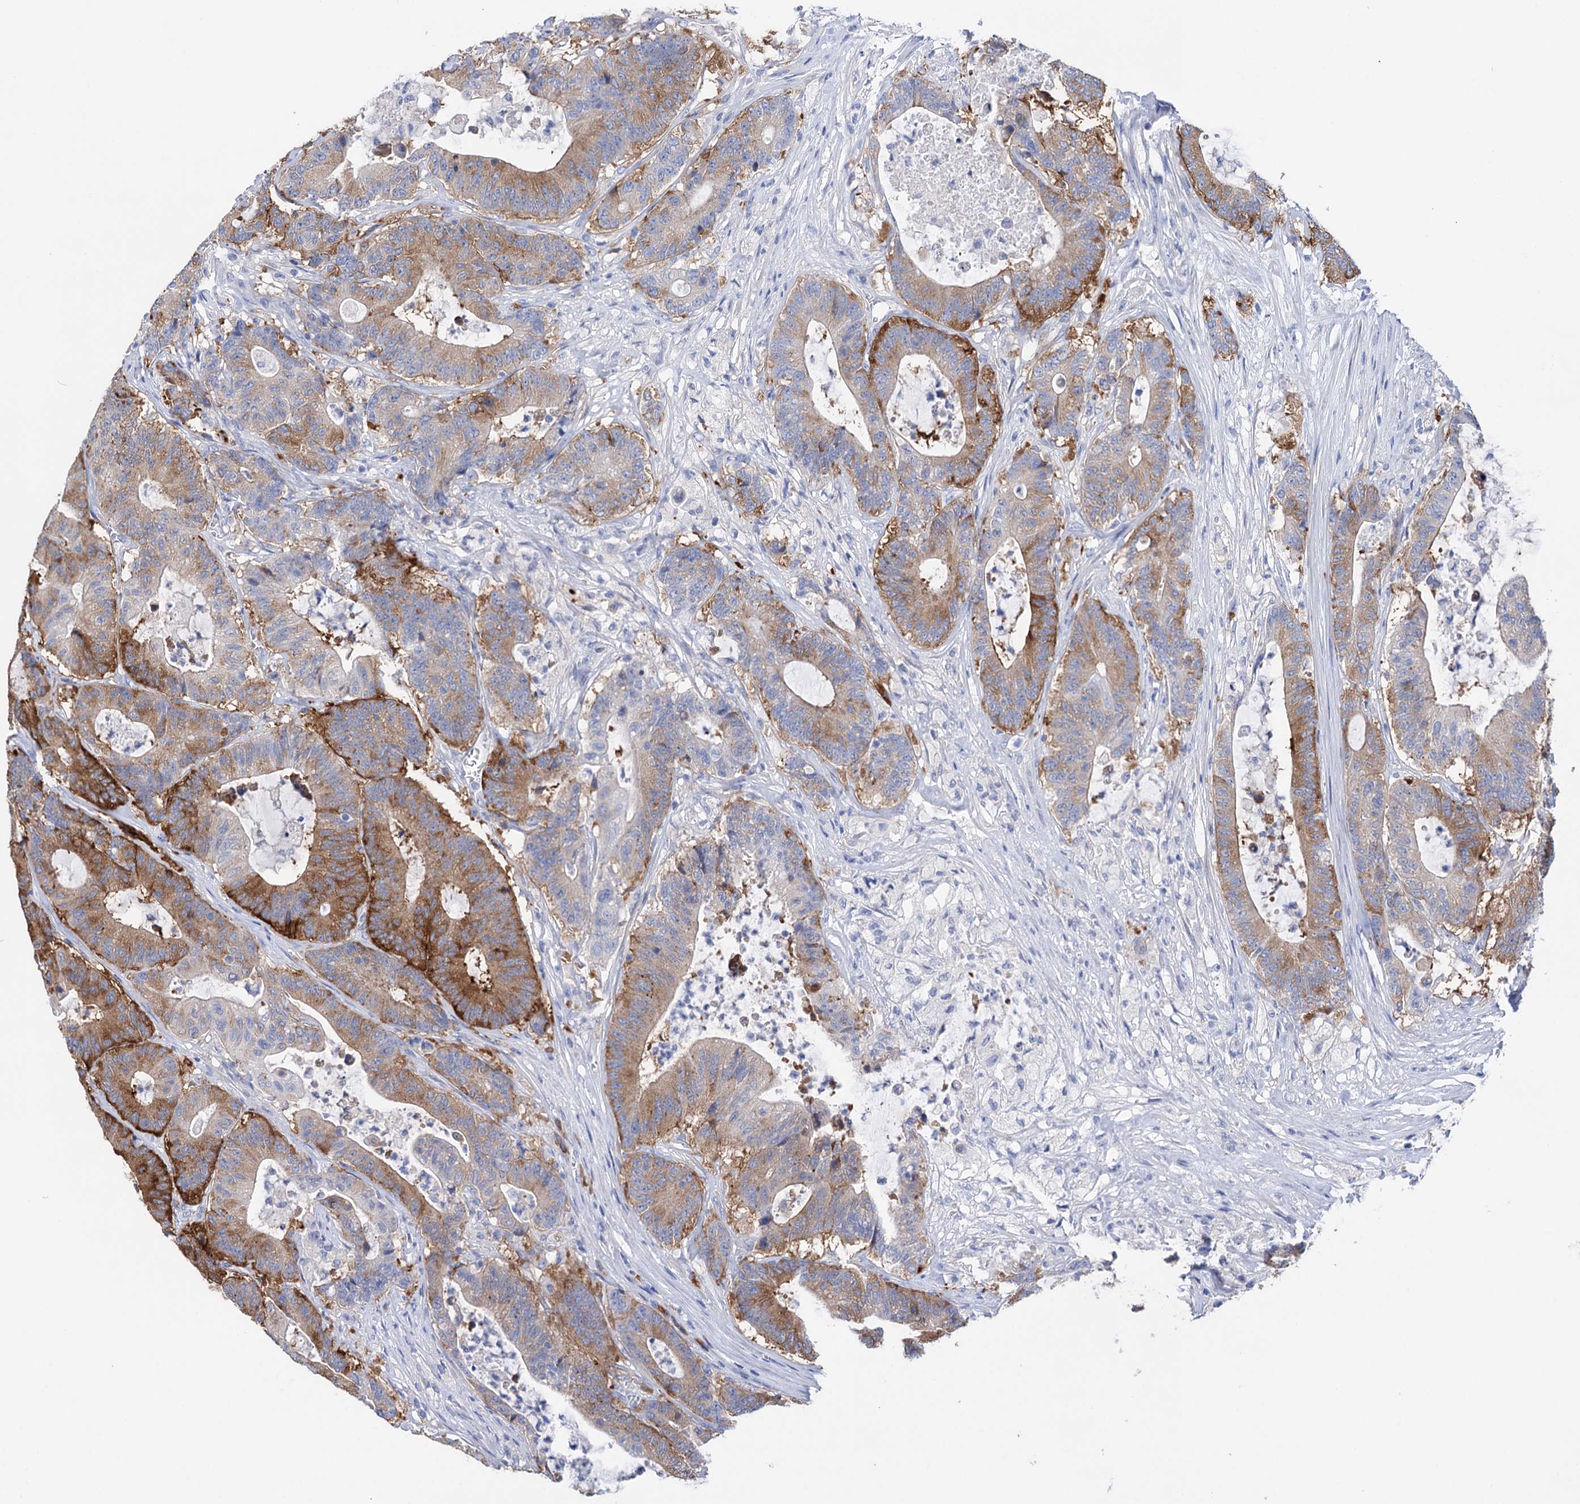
{"staining": {"intensity": "moderate", "quantity": ">75%", "location": "cytoplasmic/membranous"}, "tissue": "colorectal cancer", "cell_type": "Tumor cells", "image_type": "cancer", "snomed": [{"axis": "morphology", "description": "Adenocarcinoma, NOS"}, {"axis": "topography", "description": "Colon"}], "caption": "Immunohistochemical staining of colorectal adenocarcinoma exhibits medium levels of moderate cytoplasmic/membranous protein expression in approximately >75% of tumor cells.", "gene": "BBS4", "patient": {"sex": "female", "age": 84}}